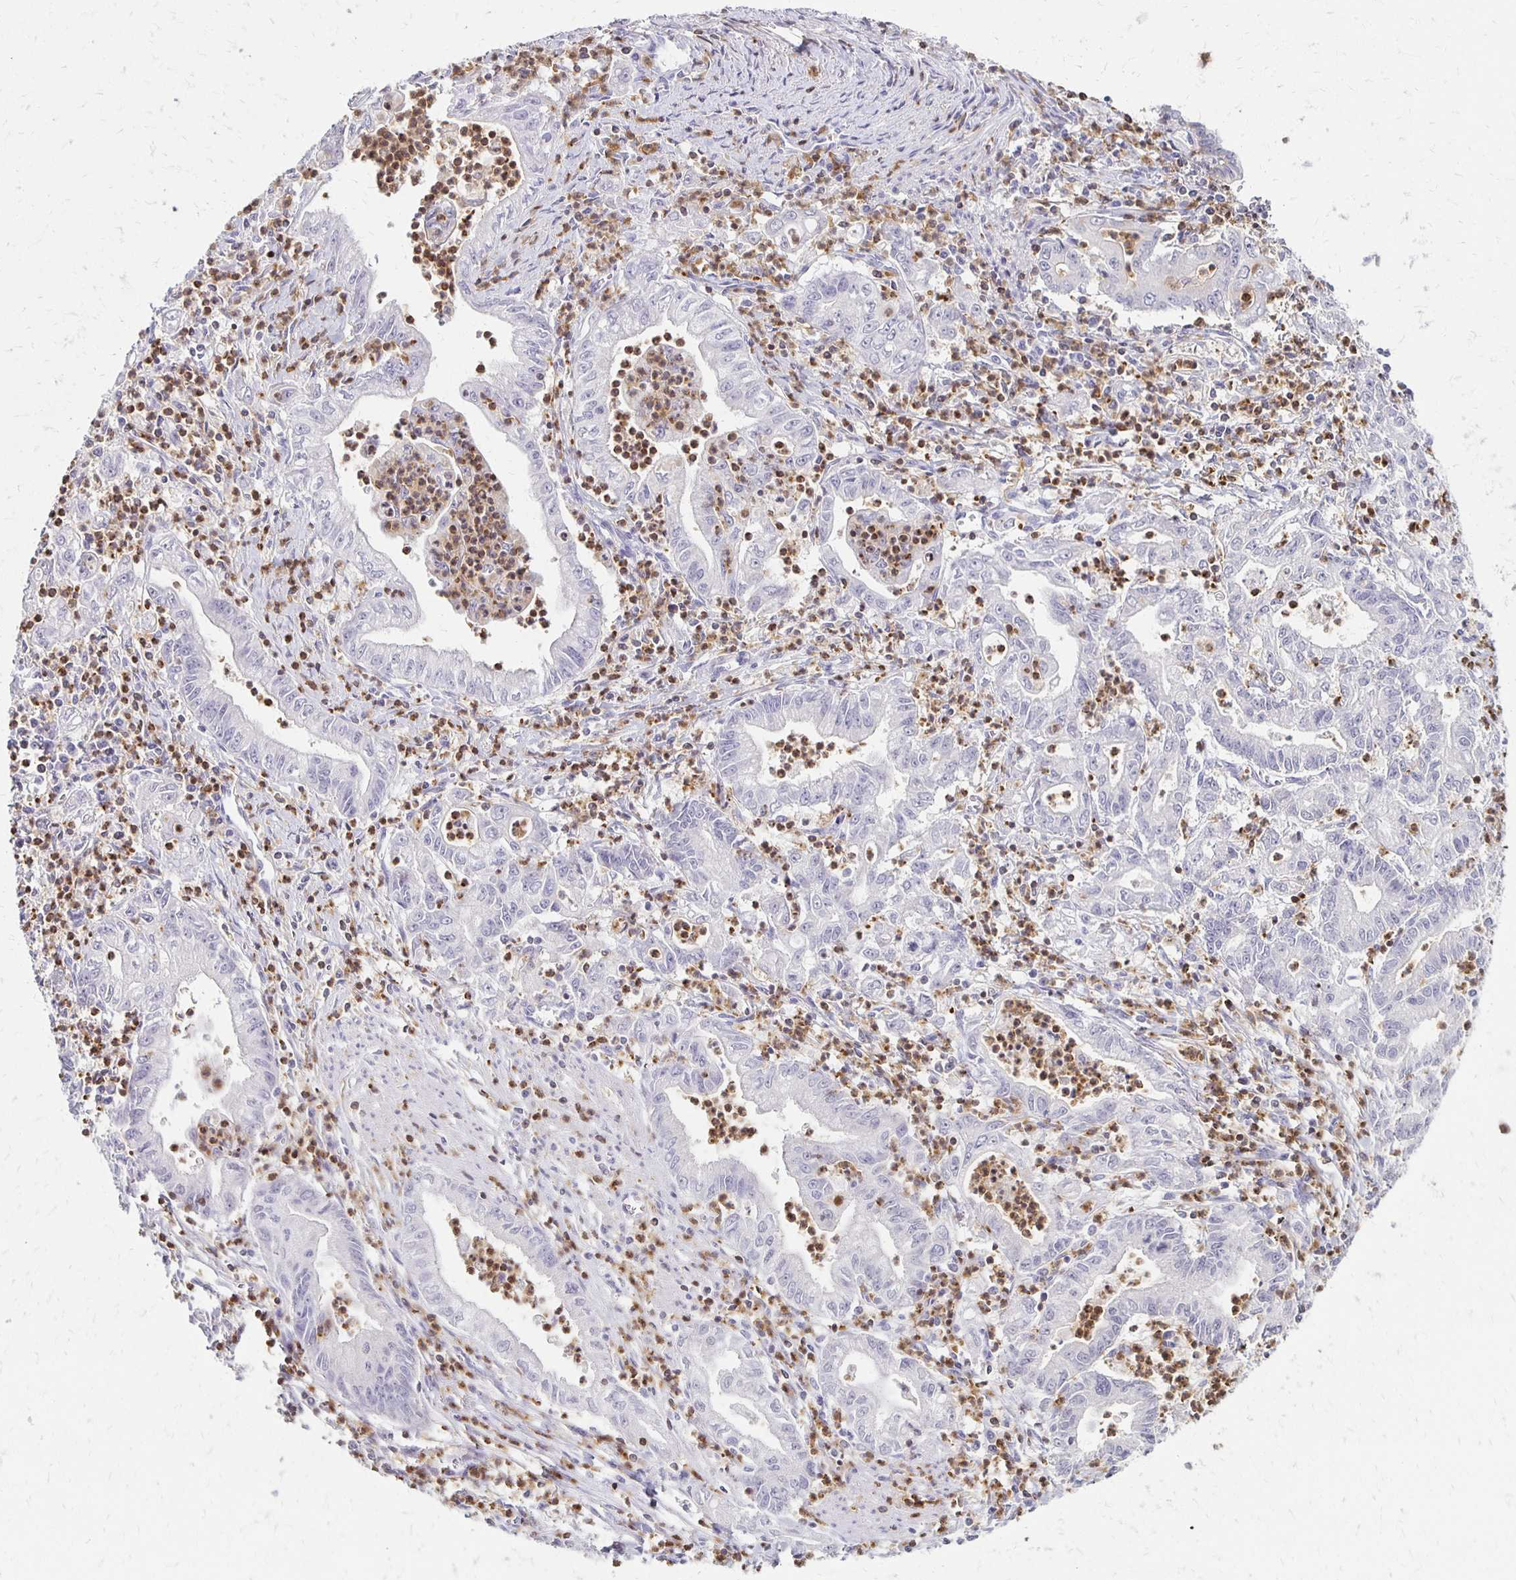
{"staining": {"intensity": "negative", "quantity": "none", "location": "none"}, "tissue": "stomach cancer", "cell_type": "Tumor cells", "image_type": "cancer", "snomed": [{"axis": "morphology", "description": "Adenocarcinoma, NOS"}, {"axis": "topography", "description": "Stomach, upper"}], "caption": "Human stomach cancer stained for a protein using immunohistochemistry reveals no staining in tumor cells.", "gene": "CCL21", "patient": {"sex": "female", "age": 79}}